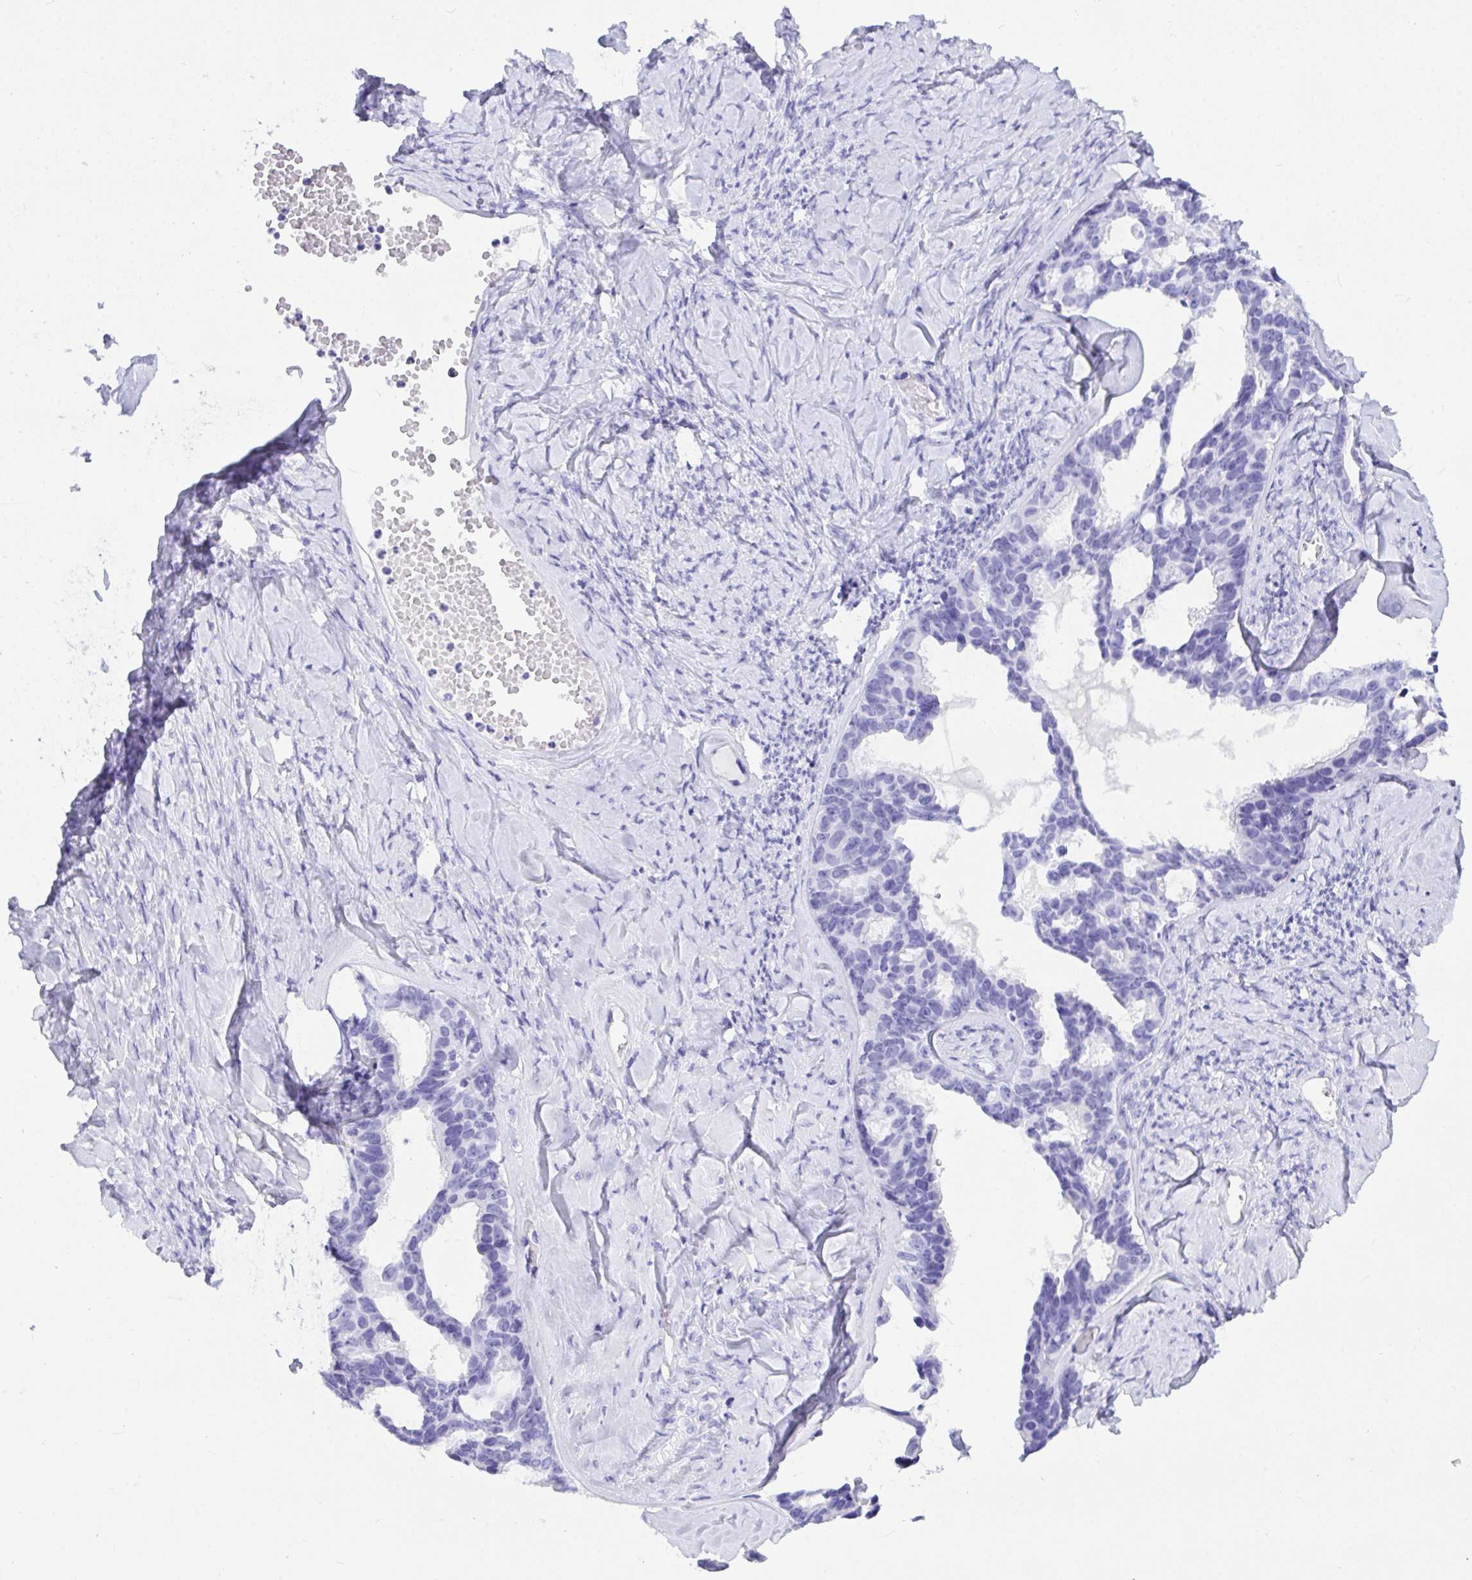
{"staining": {"intensity": "negative", "quantity": "none", "location": "none"}, "tissue": "ovarian cancer", "cell_type": "Tumor cells", "image_type": "cancer", "snomed": [{"axis": "morphology", "description": "Cystadenocarcinoma, serous, NOS"}, {"axis": "topography", "description": "Ovary"}], "caption": "Tumor cells show no significant staining in ovarian serous cystadenocarcinoma.", "gene": "BEST4", "patient": {"sex": "female", "age": 69}}